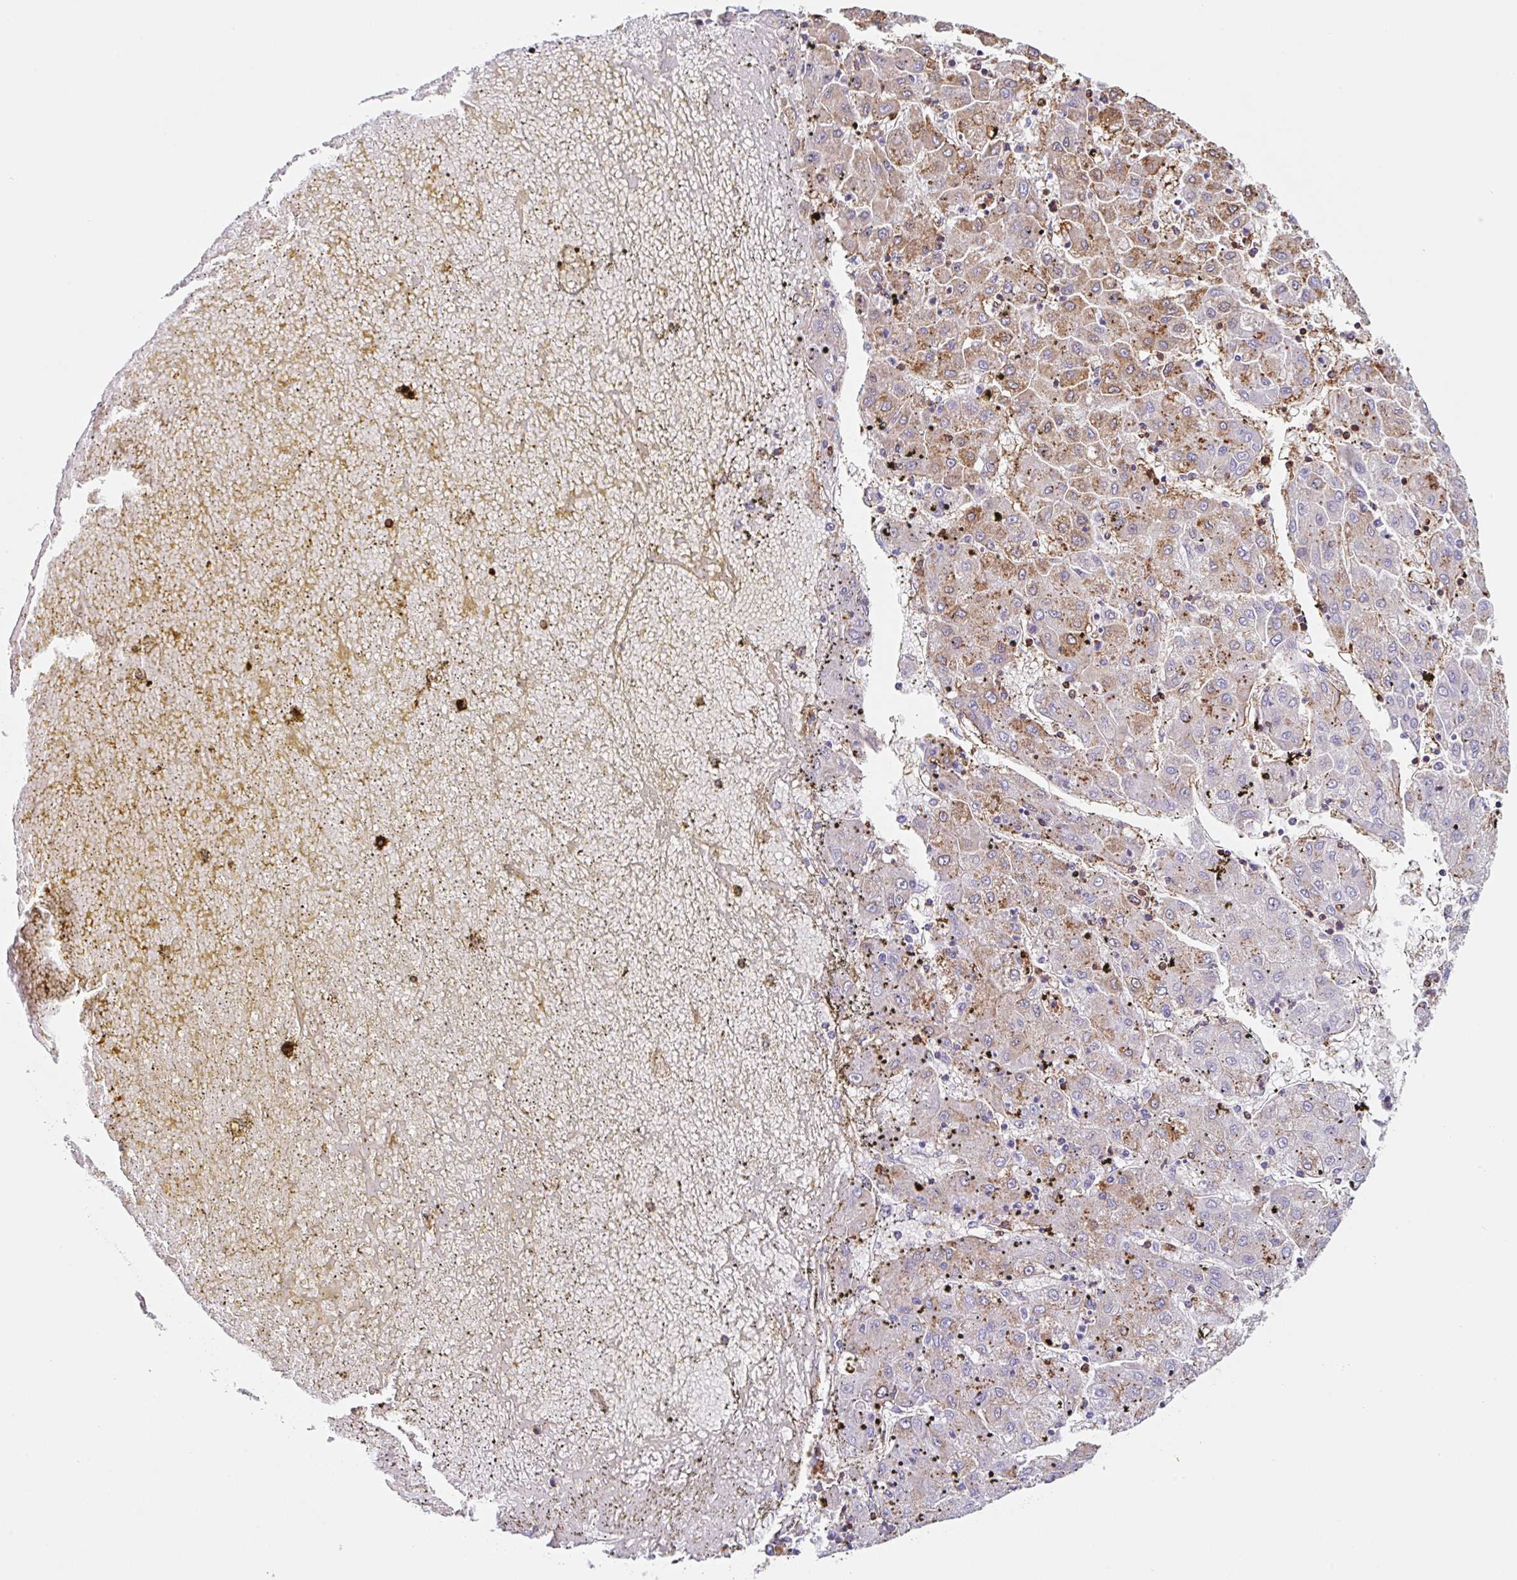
{"staining": {"intensity": "moderate", "quantity": "25%-75%", "location": "cytoplasmic/membranous"}, "tissue": "liver cancer", "cell_type": "Tumor cells", "image_type": "cancer", "snomed": [{"axis": "morphology", "description": "Carcinoma, Hepatocellular, NOS"}, {"axis": "topography", "description": "Liver"}], "caption": "IHC image of neoplastic tissue: human liver cancer stained using IHC demonstrates medium levels of moderate protein expression localized specifically in the cytoplasmic/membranous of tumor cells, appearing as a cytoplasmic/membranous brown color.", "gene": "MTTP", "patient": {"sex": "male", "age": 72}}